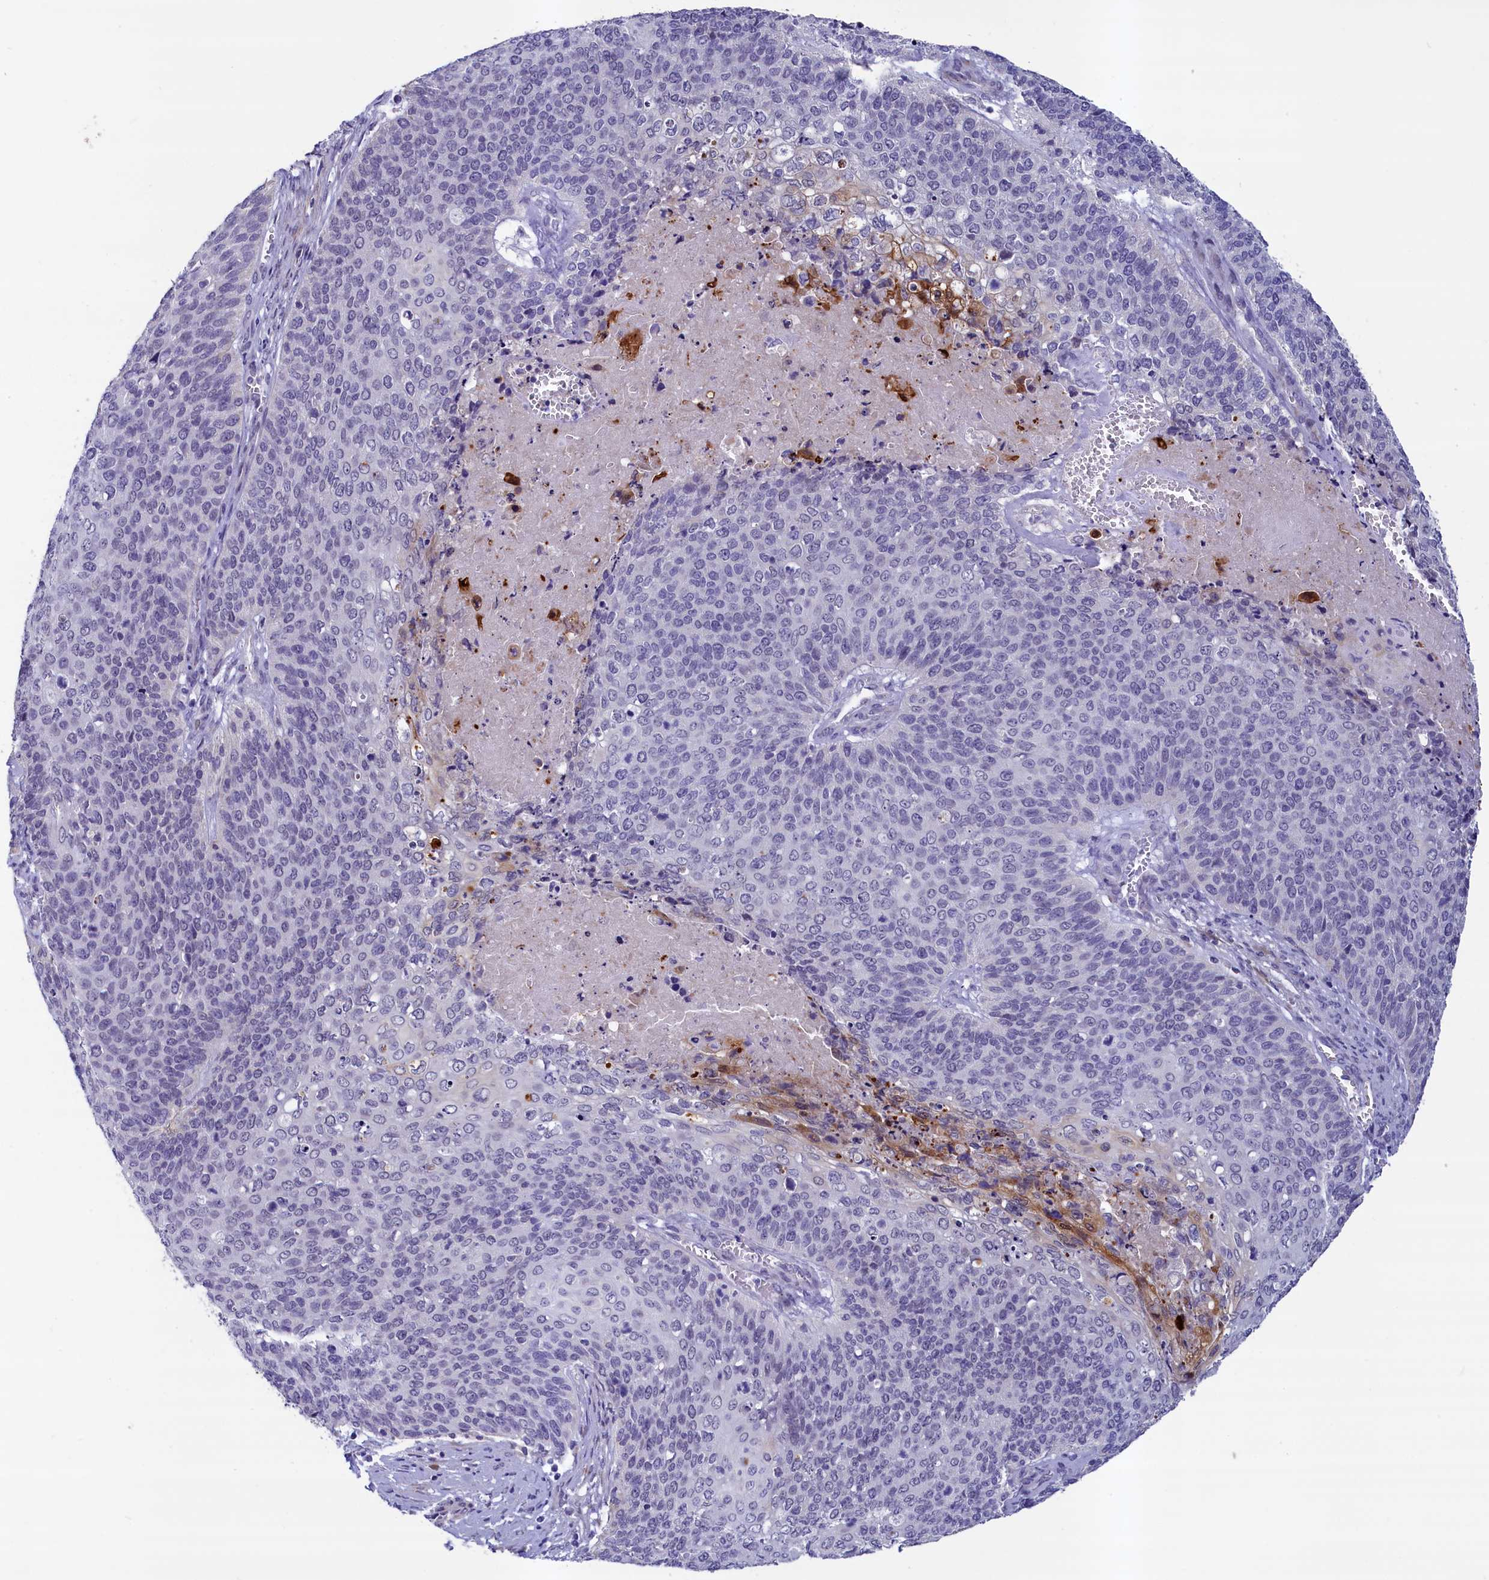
{"staining": {"intensity": "negative", "quantity": "none", "location": "none"}, "tissue": "cervical cancer", "cell_type": "Tumor cells", "image_type": "cancer", "snomed": [{"axis": "morphology", "description": "Squamous cell carcinoma, NOS"}, {"axis": "topography", "description": "Cervix"}], "caption": "There is no significant staining in tumor cells of cervical cancer (squamous cell carcinoma). Brightfield microscopy of IHC stained with DAB (3,3'-diaminobenzidine) (brown) and hematoxylin (blue), captured at high magnification.", "gene": "SCD5", "patient": {"sex": "female", "age": 39}}